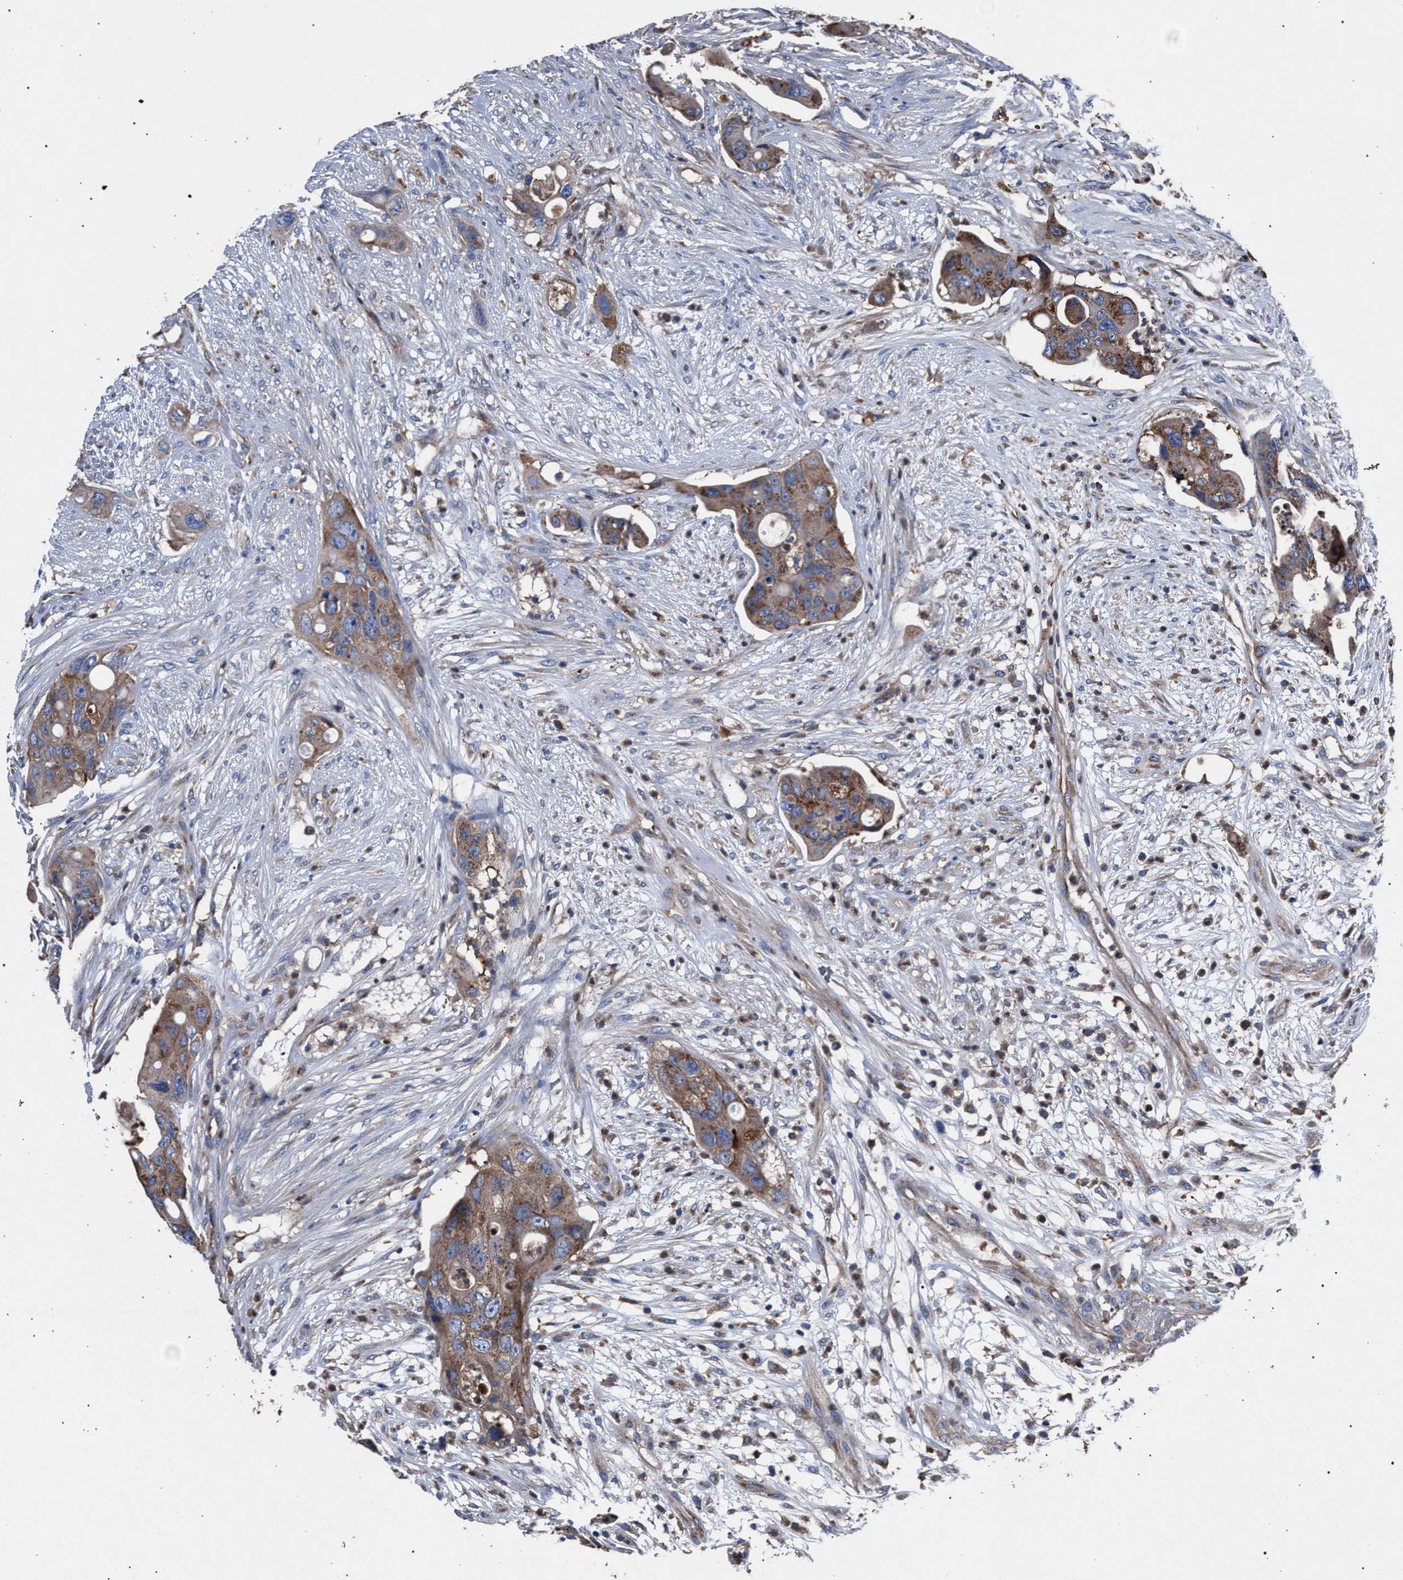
{"staining": {"intensity": "moderate", "quantity": ">75%", "location": "cytoplasmic/membranous"}, "tissue": "colorectal cancer", "cell_type": "Tumor cells", "image_type": "cancer", "snomed": [{"axis": "morphology", "description": "Adenocarcinoma, NOS"}, {"axis": "topography", "description": "Colon"}], "caption": "About >75% of tumor cells in human colorectal cancer (adenocarcinoma) exhibit moderate cytoplasmic/membranous protein staining as visualized by brown immunohistochemical staining.", "gene": "ATP6V0A1", "patient": {"sex": "female", "age": 57}}